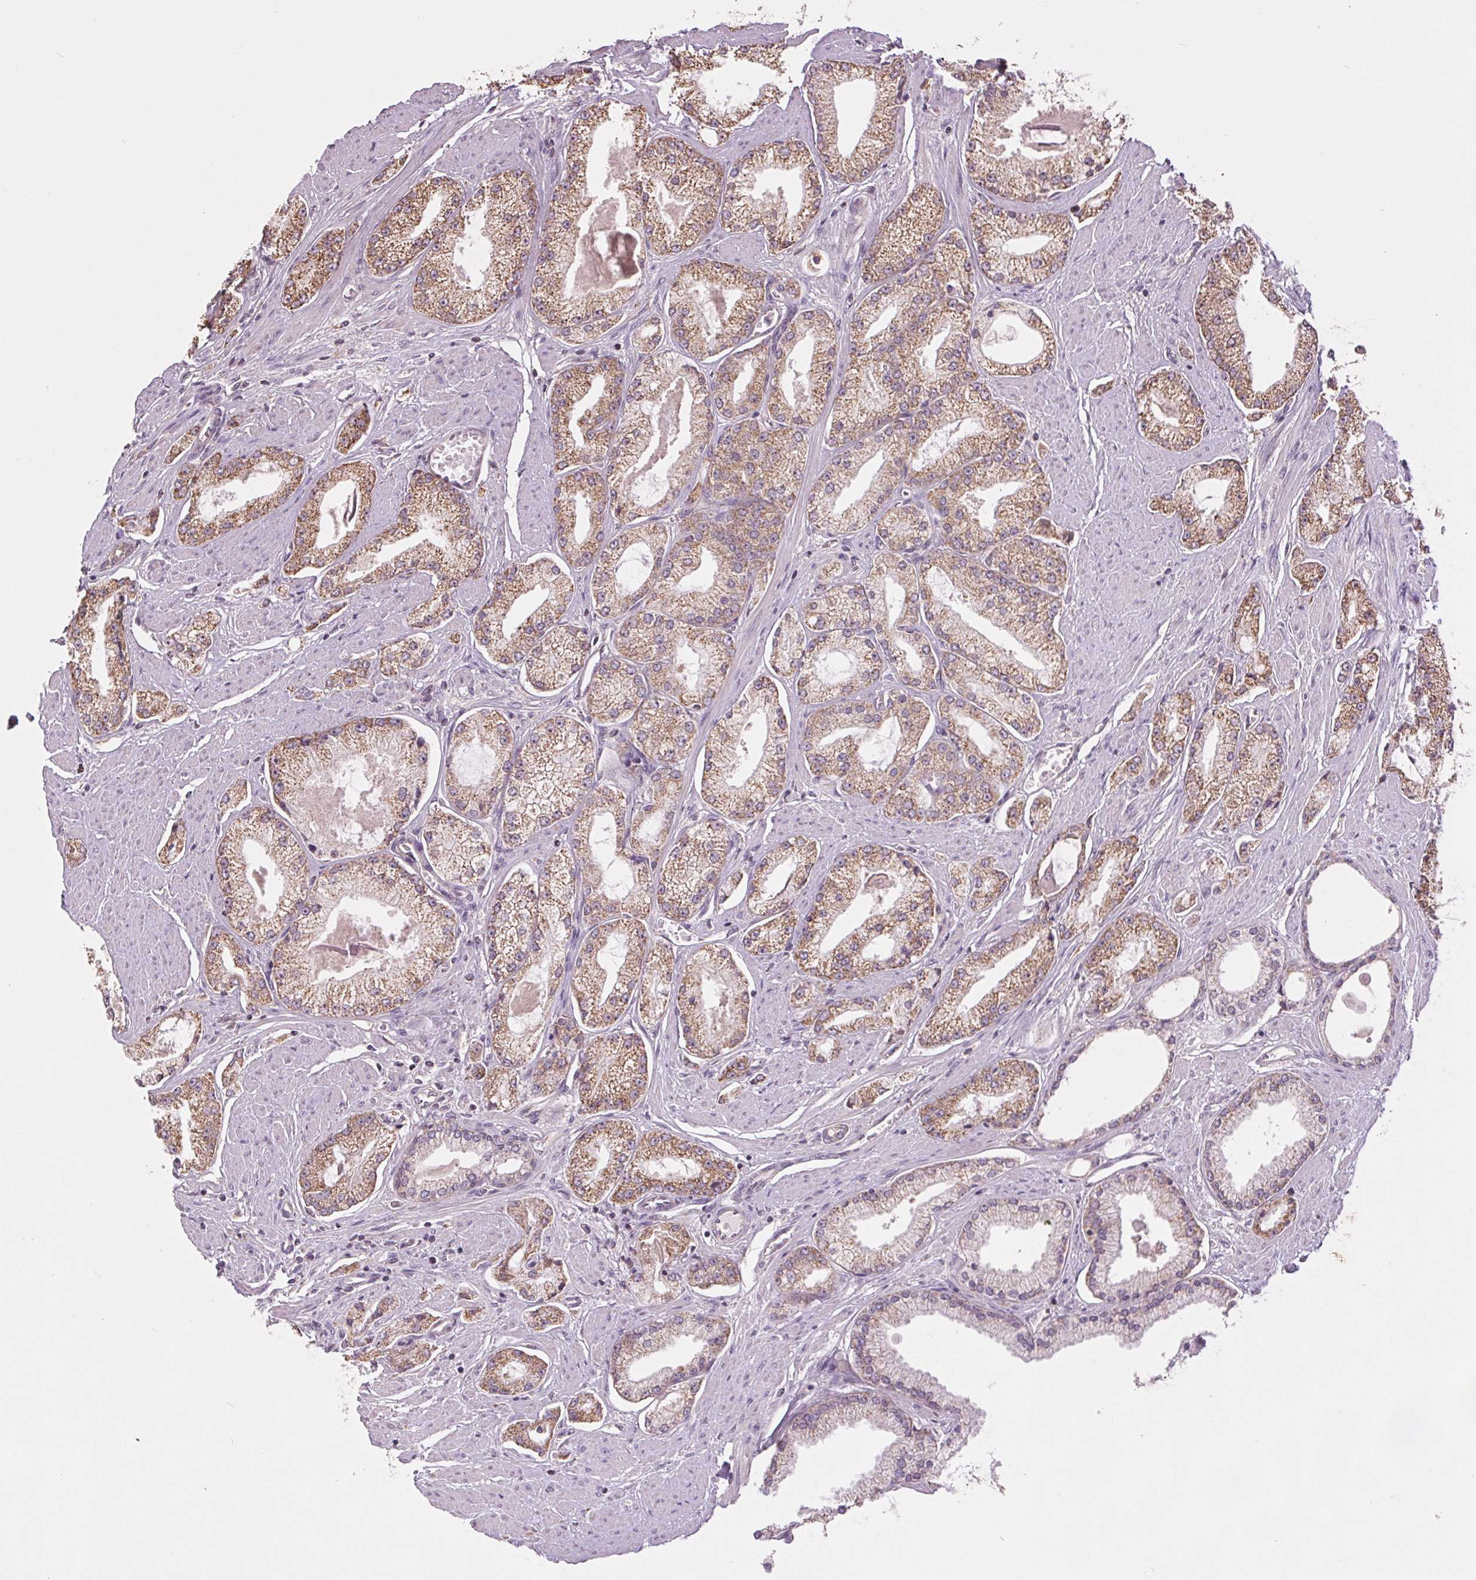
{"staining": {"intensity": "moderate", "quantity": ">75%", "location": "cytoplasmic/membranous"}, "tissue": "prostate cancer", "cell_type": "Tumor cells", "image_type": "cancer", "snomed": [{"axis": "morphology", "description": "Adenocarcinoma, High grade"}, {"axis": "topography", "description": "Prostate"}], "caption": "Prostate cancer (high-grade adenocarcinoma) stained with a protein marker shows moderate staining in tumor cells.", "gene": "MAP3K5", "patient": {"sex": "male", "age": 68}}